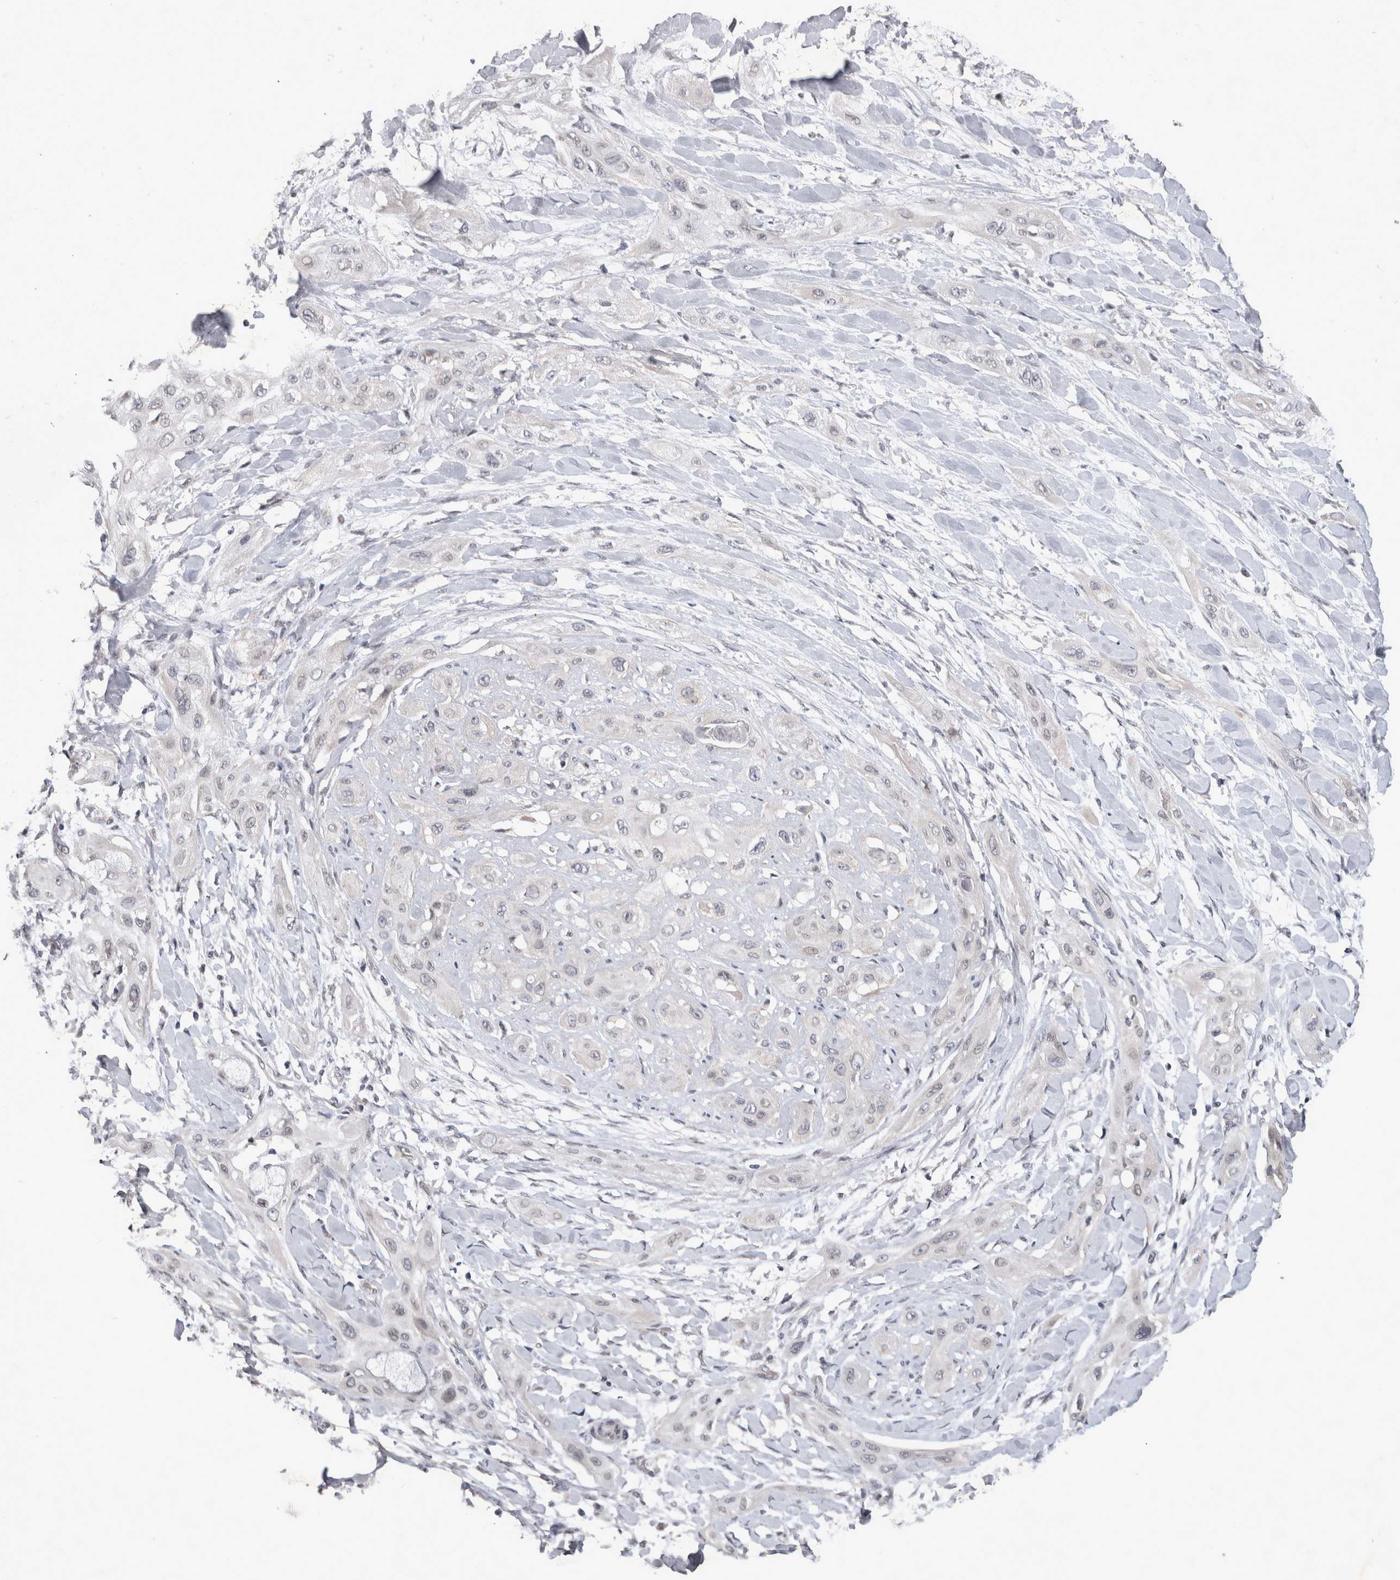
{"staining": {"intensity": "negative", "quantity": "none", "location": "none"}, "tissue": "lung cancer", "cell_type": "Tumor cells", "image_type": "cancer", "snomed": [{"axis": "morphology", "description": "Squamous cell carcinoma, NOS"}, {"axis": "topography", "description": "Lung"}], "caption": "Immunohistochemical staining of squamous cell carcinoma (lung) displays no significant staining in tumor cells.", "gene": "IFI44", "patient": {"sex": "female", "age": 47}}